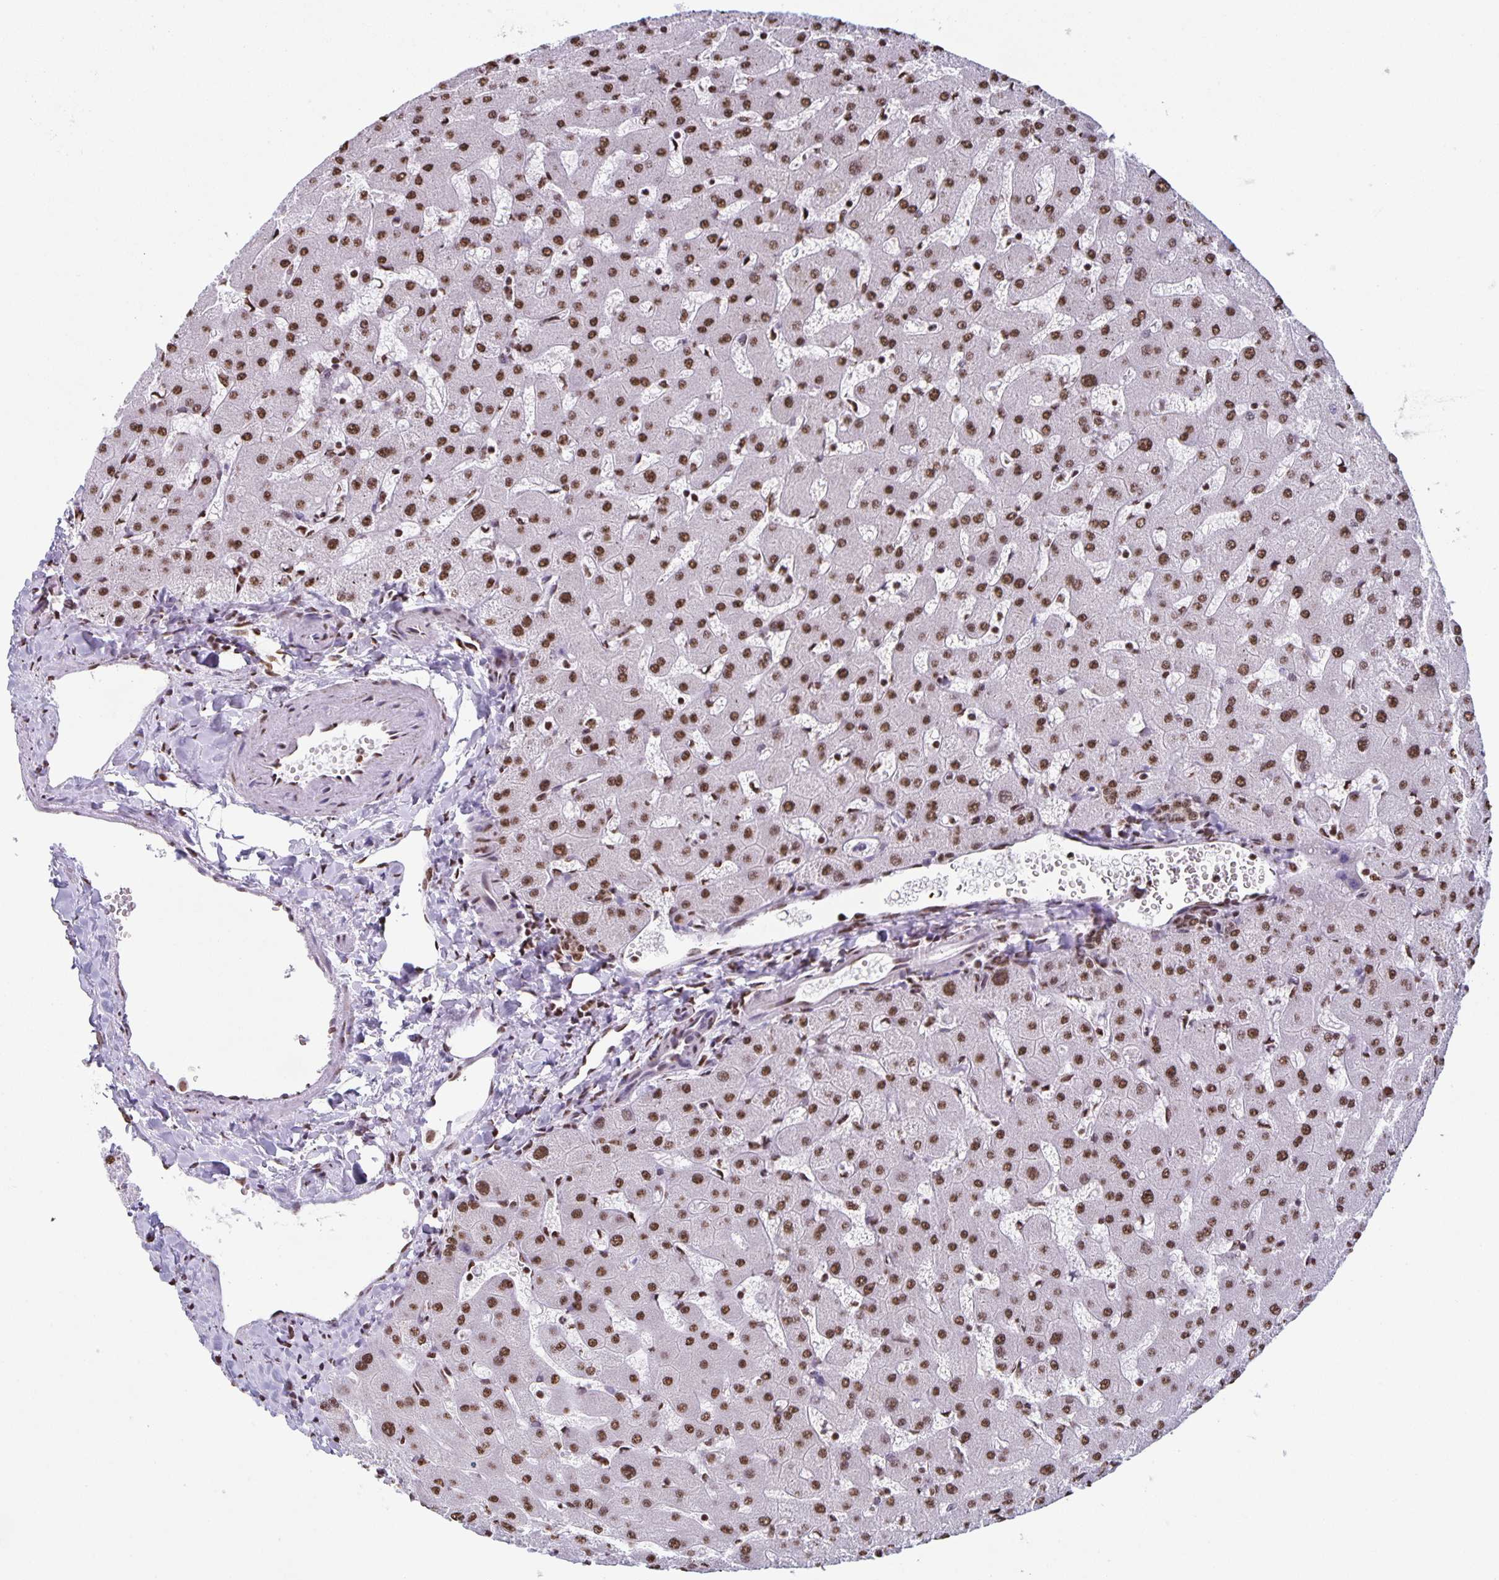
{"staining": {"intensity": "moderate", "quantity": ">75%", "location": "nuclear"}, "tissue": "liver", "cell_type": "Cholangiocytes", "image_type": "normal", "snomed": [{"axis": "morphology", "description": "Normal tissue, NOS"}, {"axis": "topography", "description": "Liver"}], "caption": "Protein analysis of normal liver shows moderate nuclear expression in about >75% of cholangiocytes.", "gene": "DUT", "patient": {"sex": "female", "age": 63}}